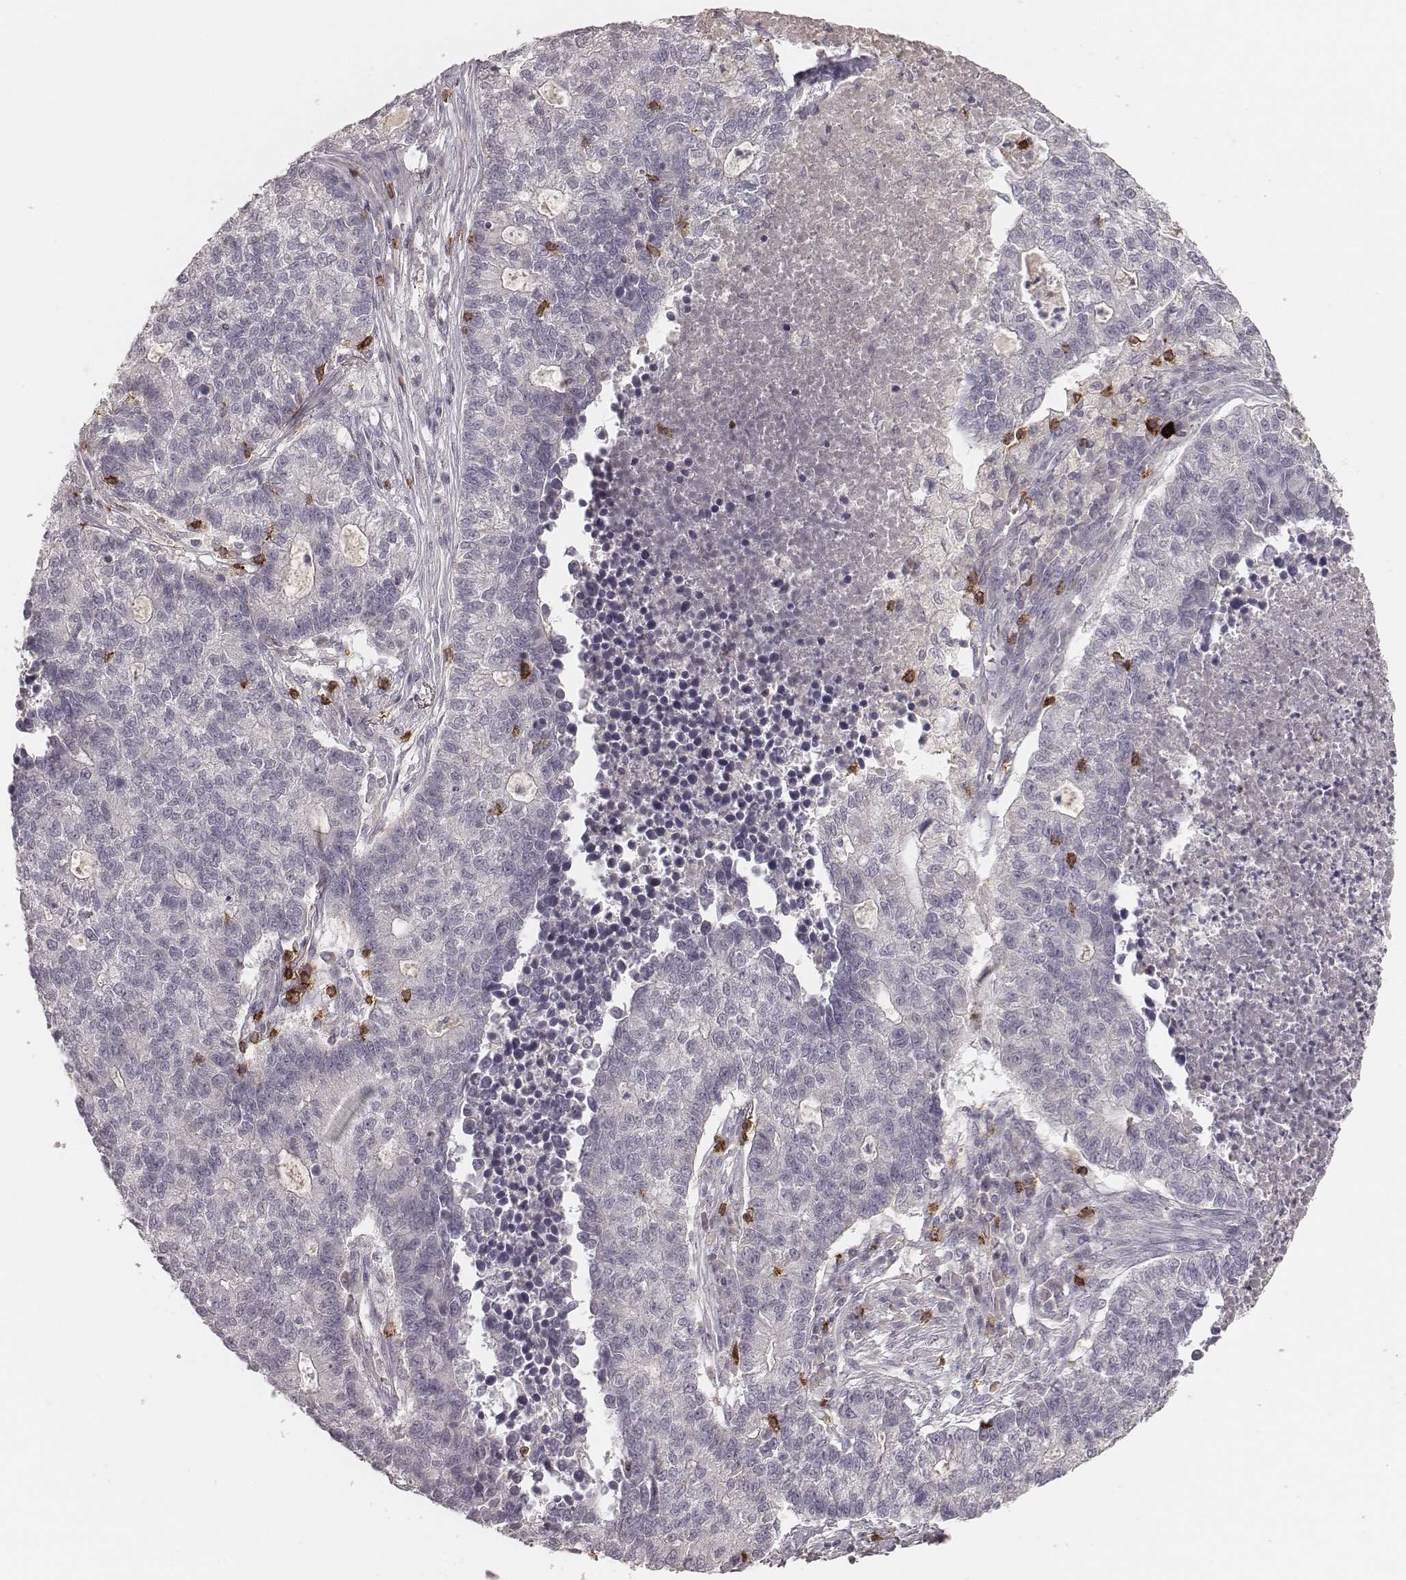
{"staining": {"intensity": "negative", "quantity": "none", "location": "none"}, "tissue": "lung cancer", "cell_type": "Tumor cells", "image_type": "cancer", "snomed": [{"axis": "morphology", "description": "Adenocarcinoma, NOS"}, {"axis": "topography", "description": "Lung"}], "caption": "Tumor cells are negative for protein expression in human adenocarcinoma (lung).", "gene": "CD8A", "patient": {"sex": "male", "age": 57}}